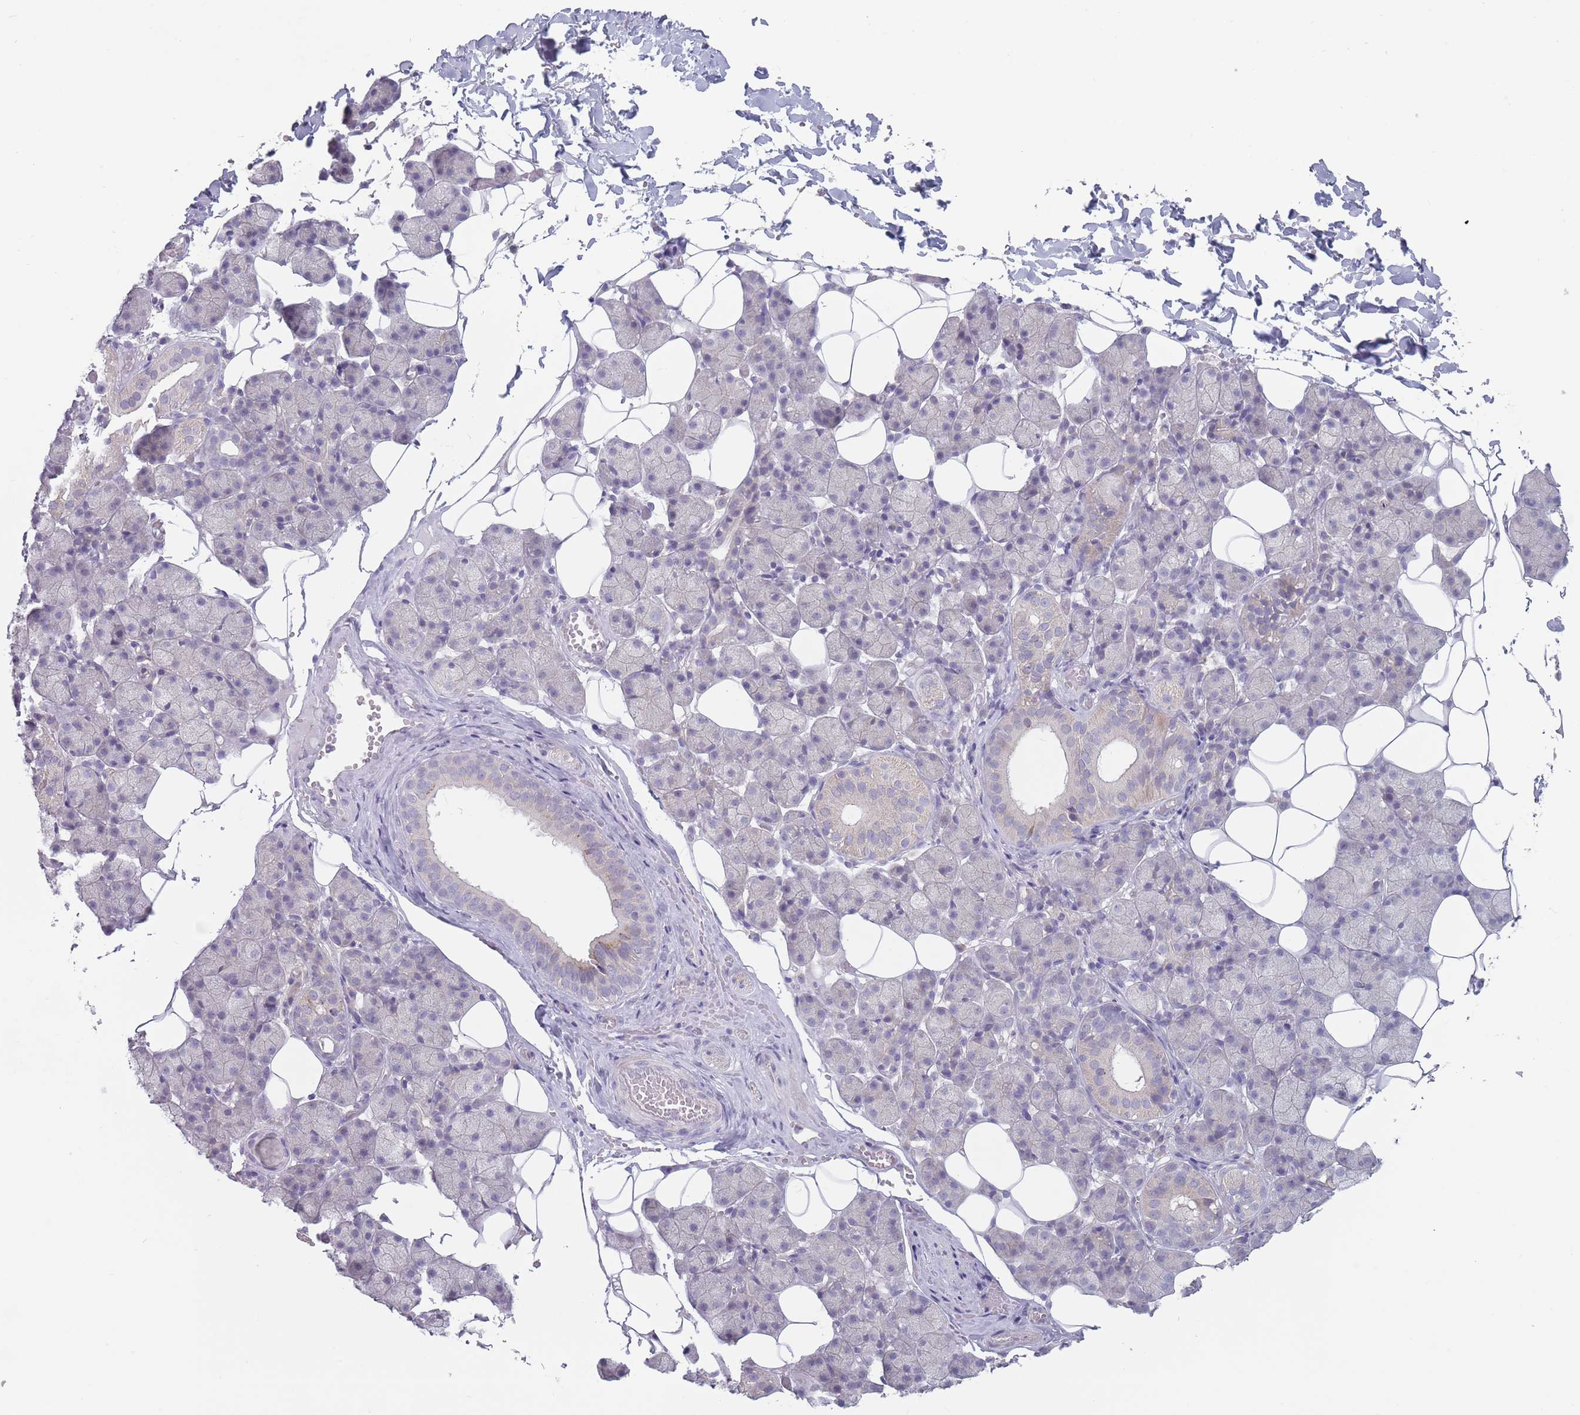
{"staining": {"intensity": "moderate", "quantity": "<25%", "location": "cytoplasmic/membranous"}, "tissue": "salivary gland", "cell_type": "Glandular cells", "image_type": "normal", "snomed": [{"axis": "morphology", "description": "Normal tissue, NOS"}, {"axis": "topography", "description": "Salivary gland"}], "caption": "This photomicrograph exhibits benign salivary gland stained with immunohistochemistry to label a protein in brown. The cytoplasmic/membranous of glandular cells show moderate positivity for the protein. Nuclei are counter-stained blue.", "gene": "AKAIN1", "patient": {"sex": "female", "age": 33}}